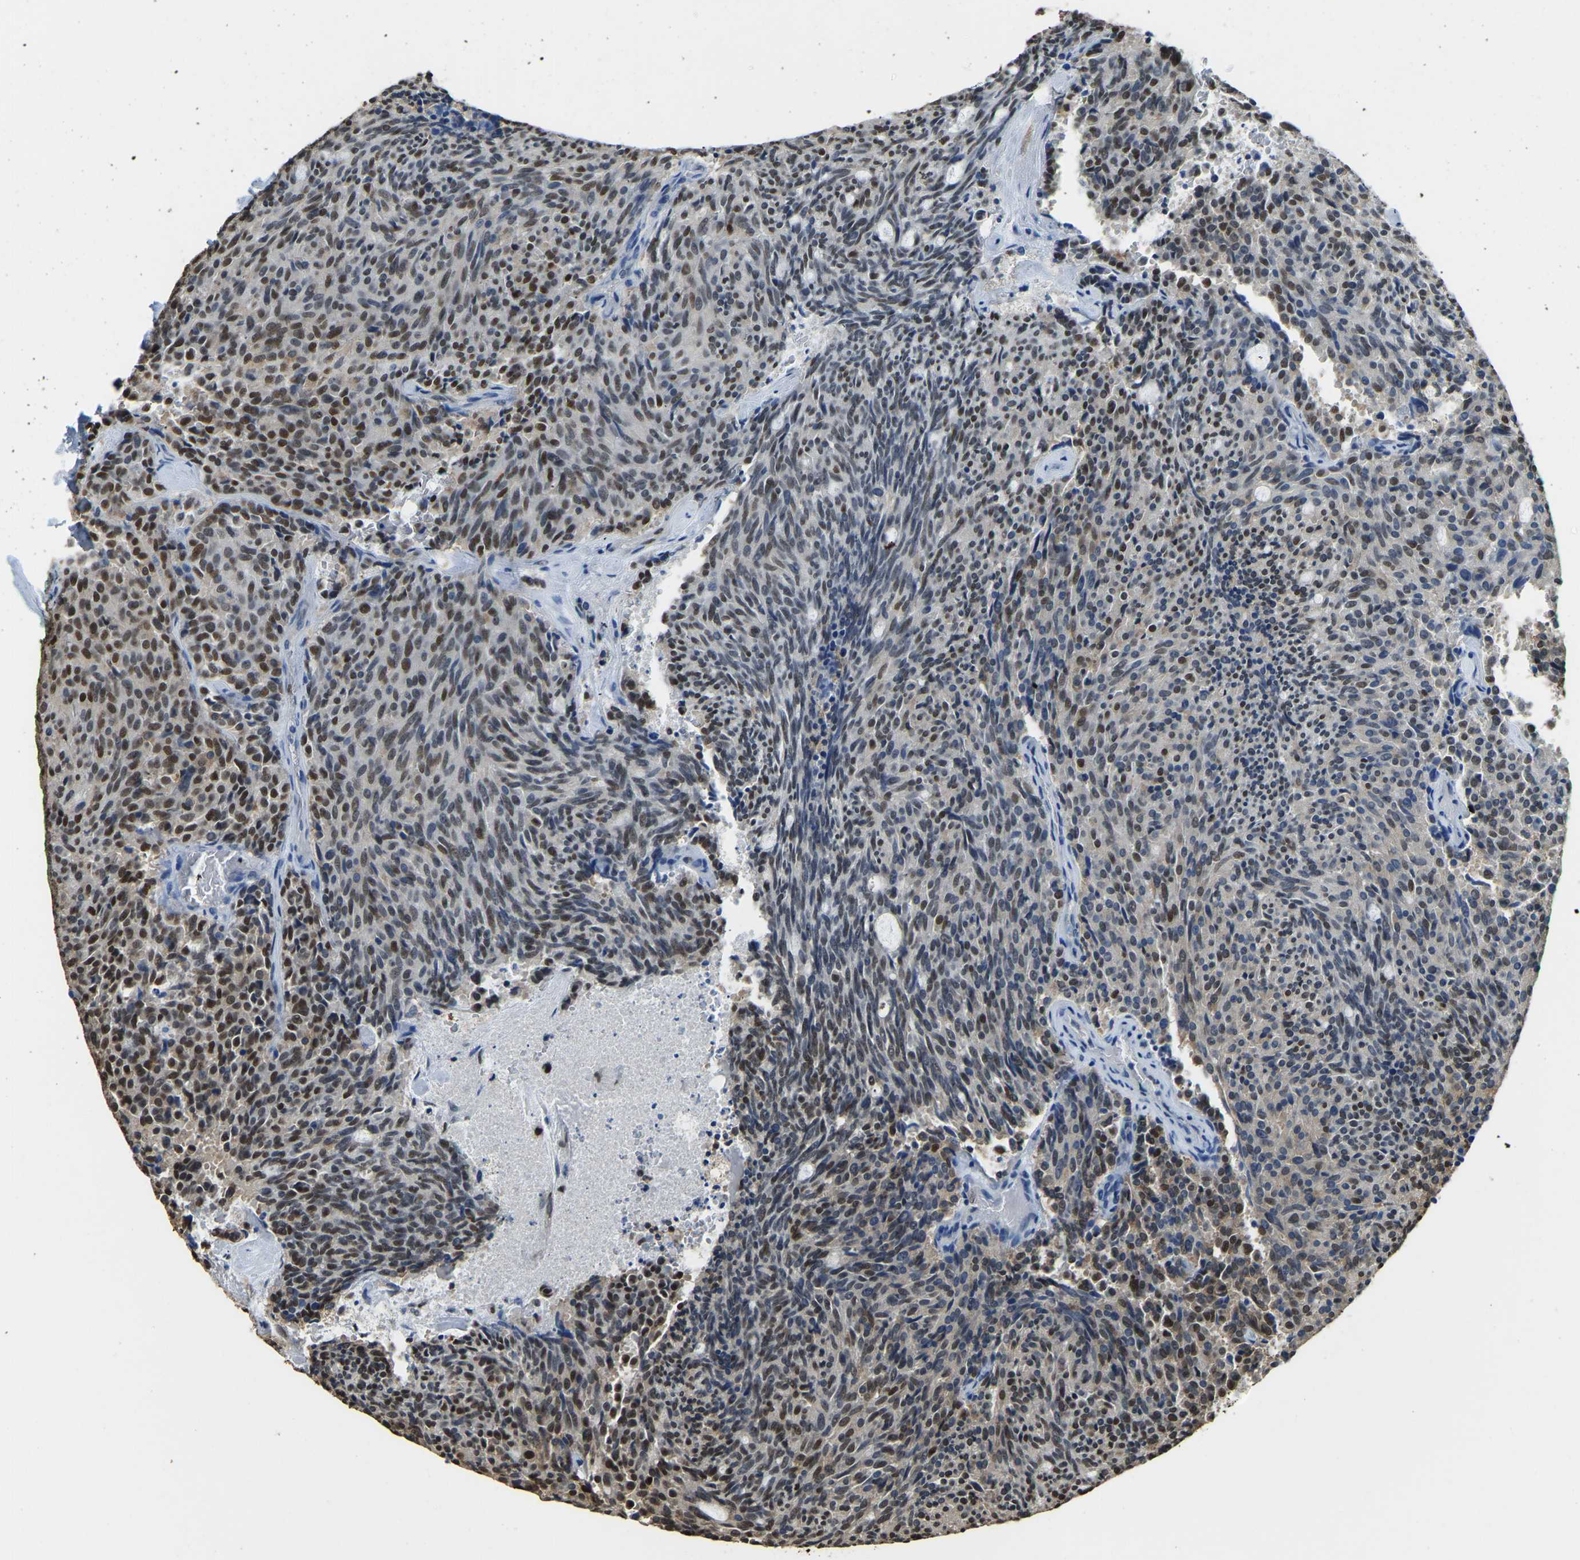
{"staining": {"intensity": "strong", "quantity": "25%-75%", "location": "cytoplasmic/membranous,nuclear"}, "tissue": "carcinoid", "cell_type": "Tumor cells", "image_type": "cancer", "snomed": [{"axis": "morphology", "description": "Carcinoid, malignant, NOS"}, {"axis": "topography", "description": "Pancreas"}], "caption": "Carcinoid tissue demonstrates strong cytoplasmic/membranous and nuclear expression in about 25%-75% of tumor cells, visualized by immunohistochemistry.", "gene": "NANS", "patient": {"sex": "female", "age": 54}}